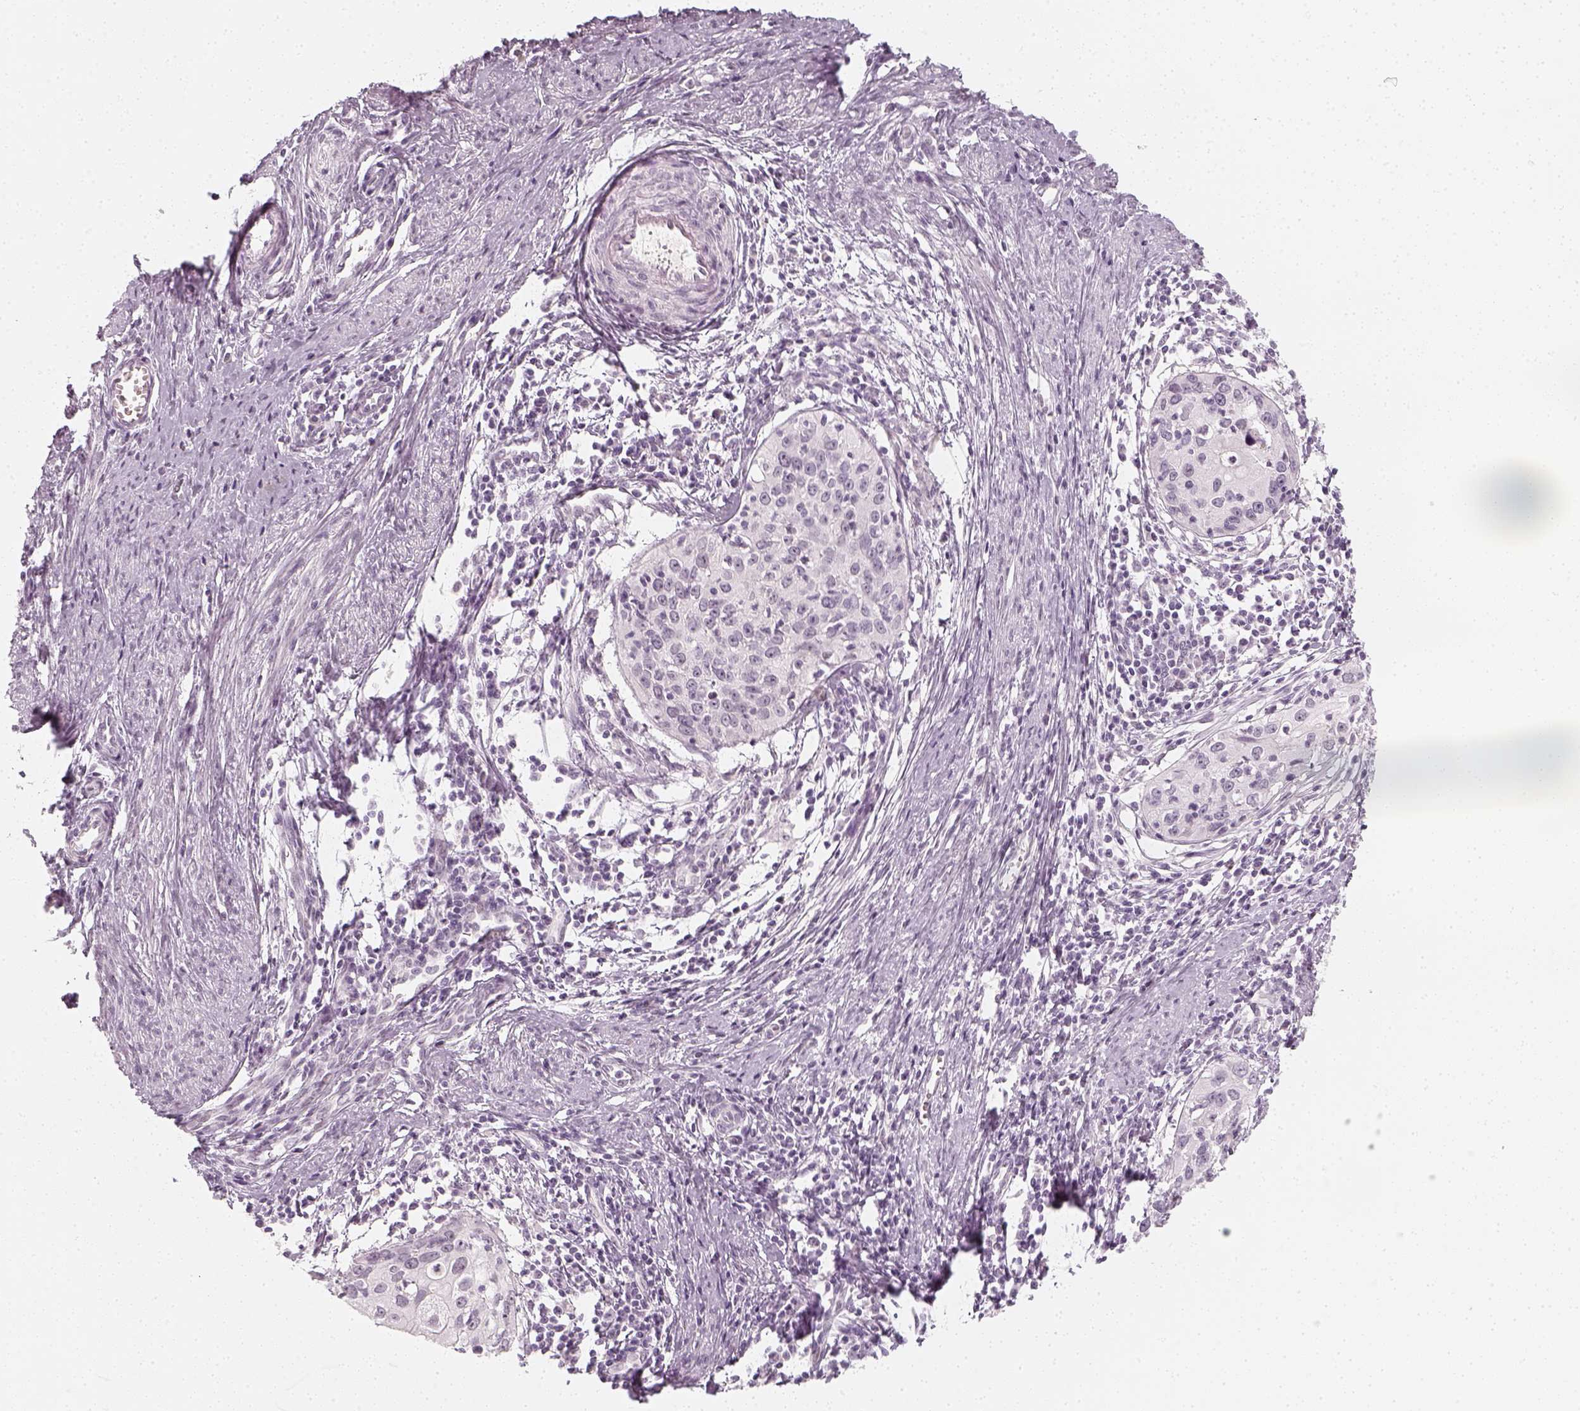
{"staining": {"intensity": "negative", "quantity": "none", "location": "none"}, "tissue": "cervical cancer", "cell_type": "Tumor cells", "image_type": "cancer", "snomed": [{"axis": "morphology", "description": "Squamous cell carcinoma, NOS"}, {"axis": "topography", "description": "Cervix"}], "caption": "There is no significant expression in tumor cells of cervical squamous cell carcinoma.", "gene": "KRTAP2-1", "patient": {"sex": "female", "age": 40}}